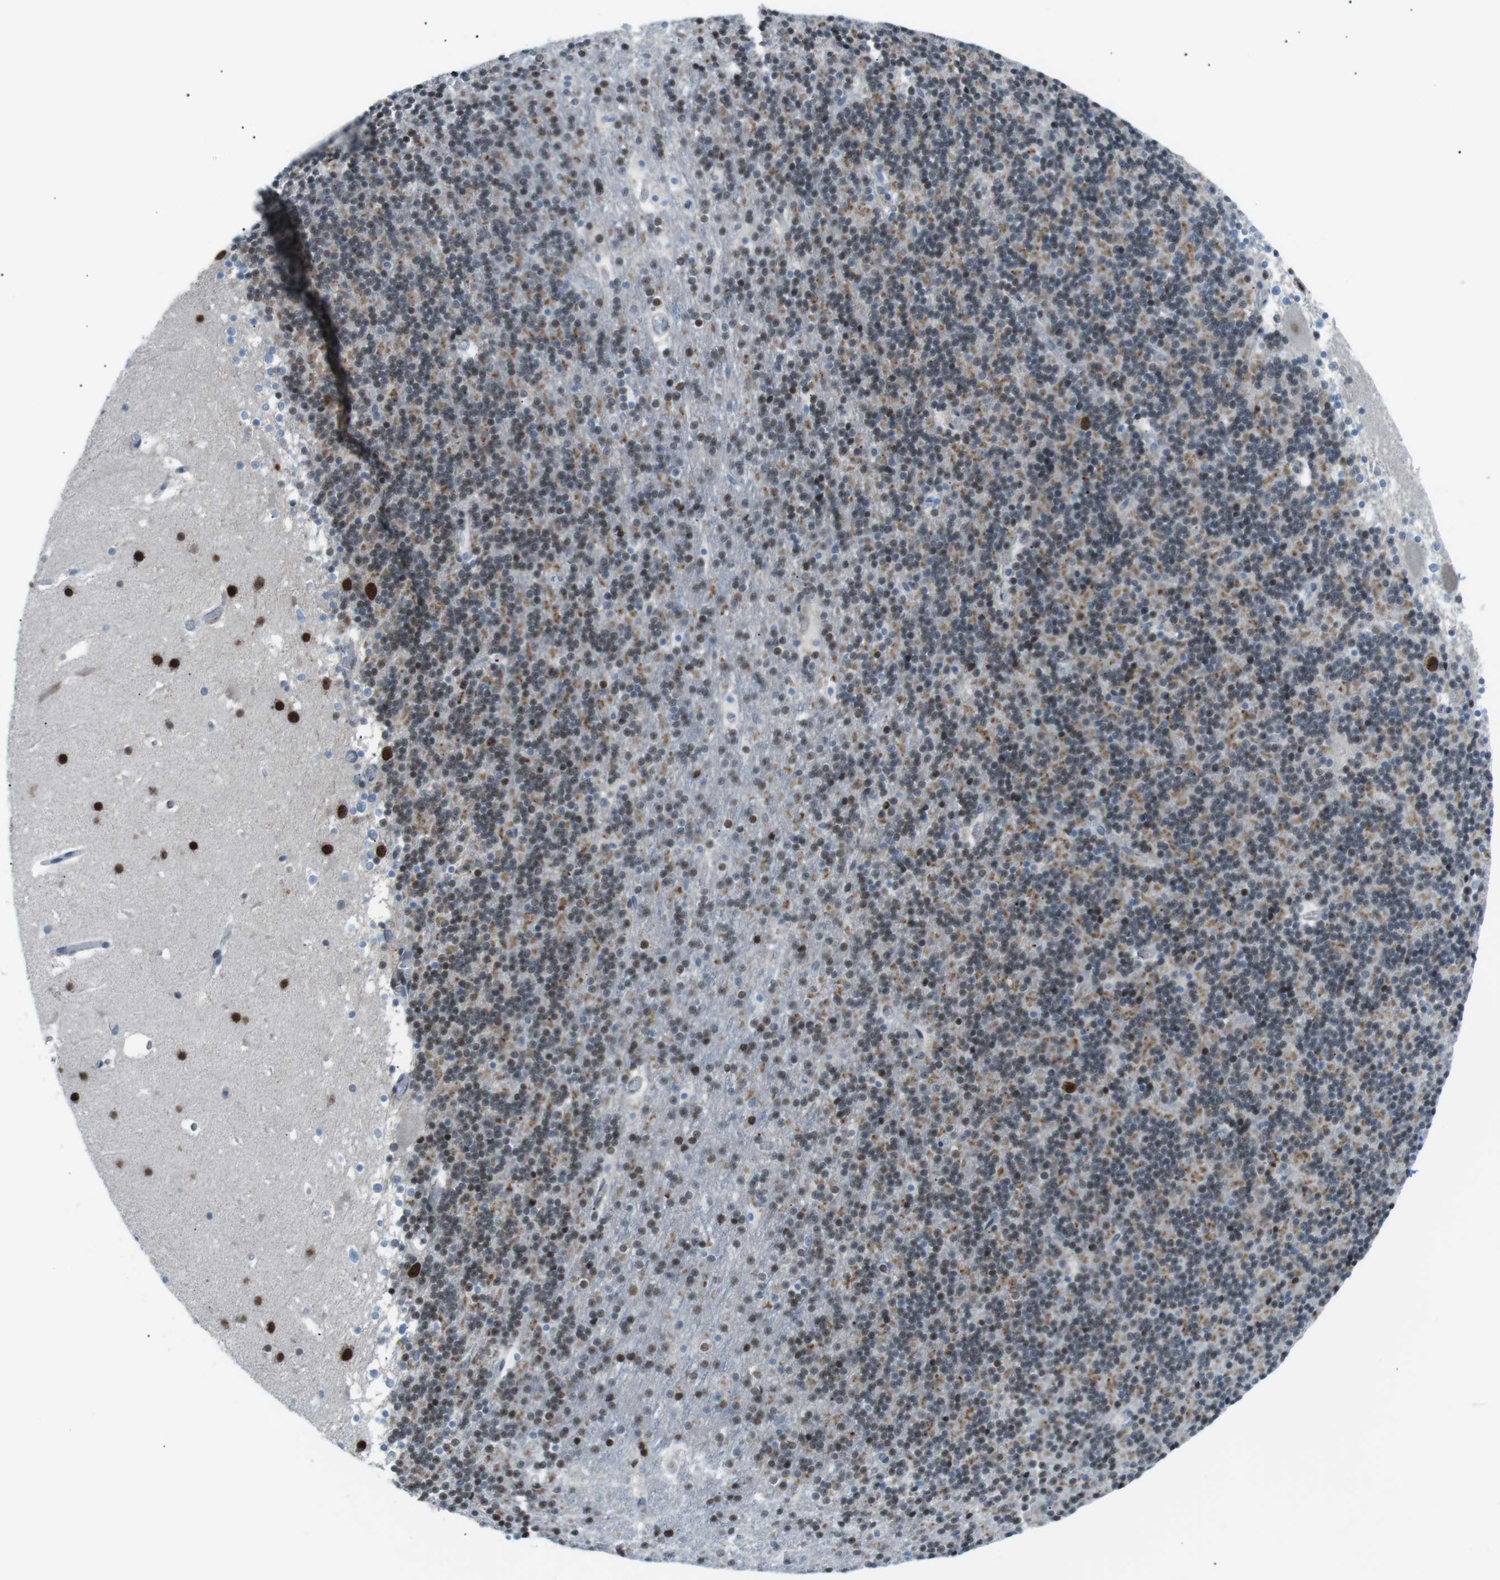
{"staining": {"intensity": "moderate", "quantity": "25%-75%", "location": "cytoplasmic/membranous,nuclear"}, "tissue": "cerebellum", "cell_type": "Cells in granular layer", "image_type": "normal", "snomed": [{"axis": "morphology", "description": "Normal tissue, NOS"}, {"axis": "topography", "description": "Cerebellum"}], "caption": "Brown immunohistochemical staining in benign human cerebellum displays moderate cytoplasmic/membranous,nuclear positivity in approximately 25%-75% of cells in granular layer.", "gene": "ARID5B", "patient": {"sex": "male", "age": 45}}